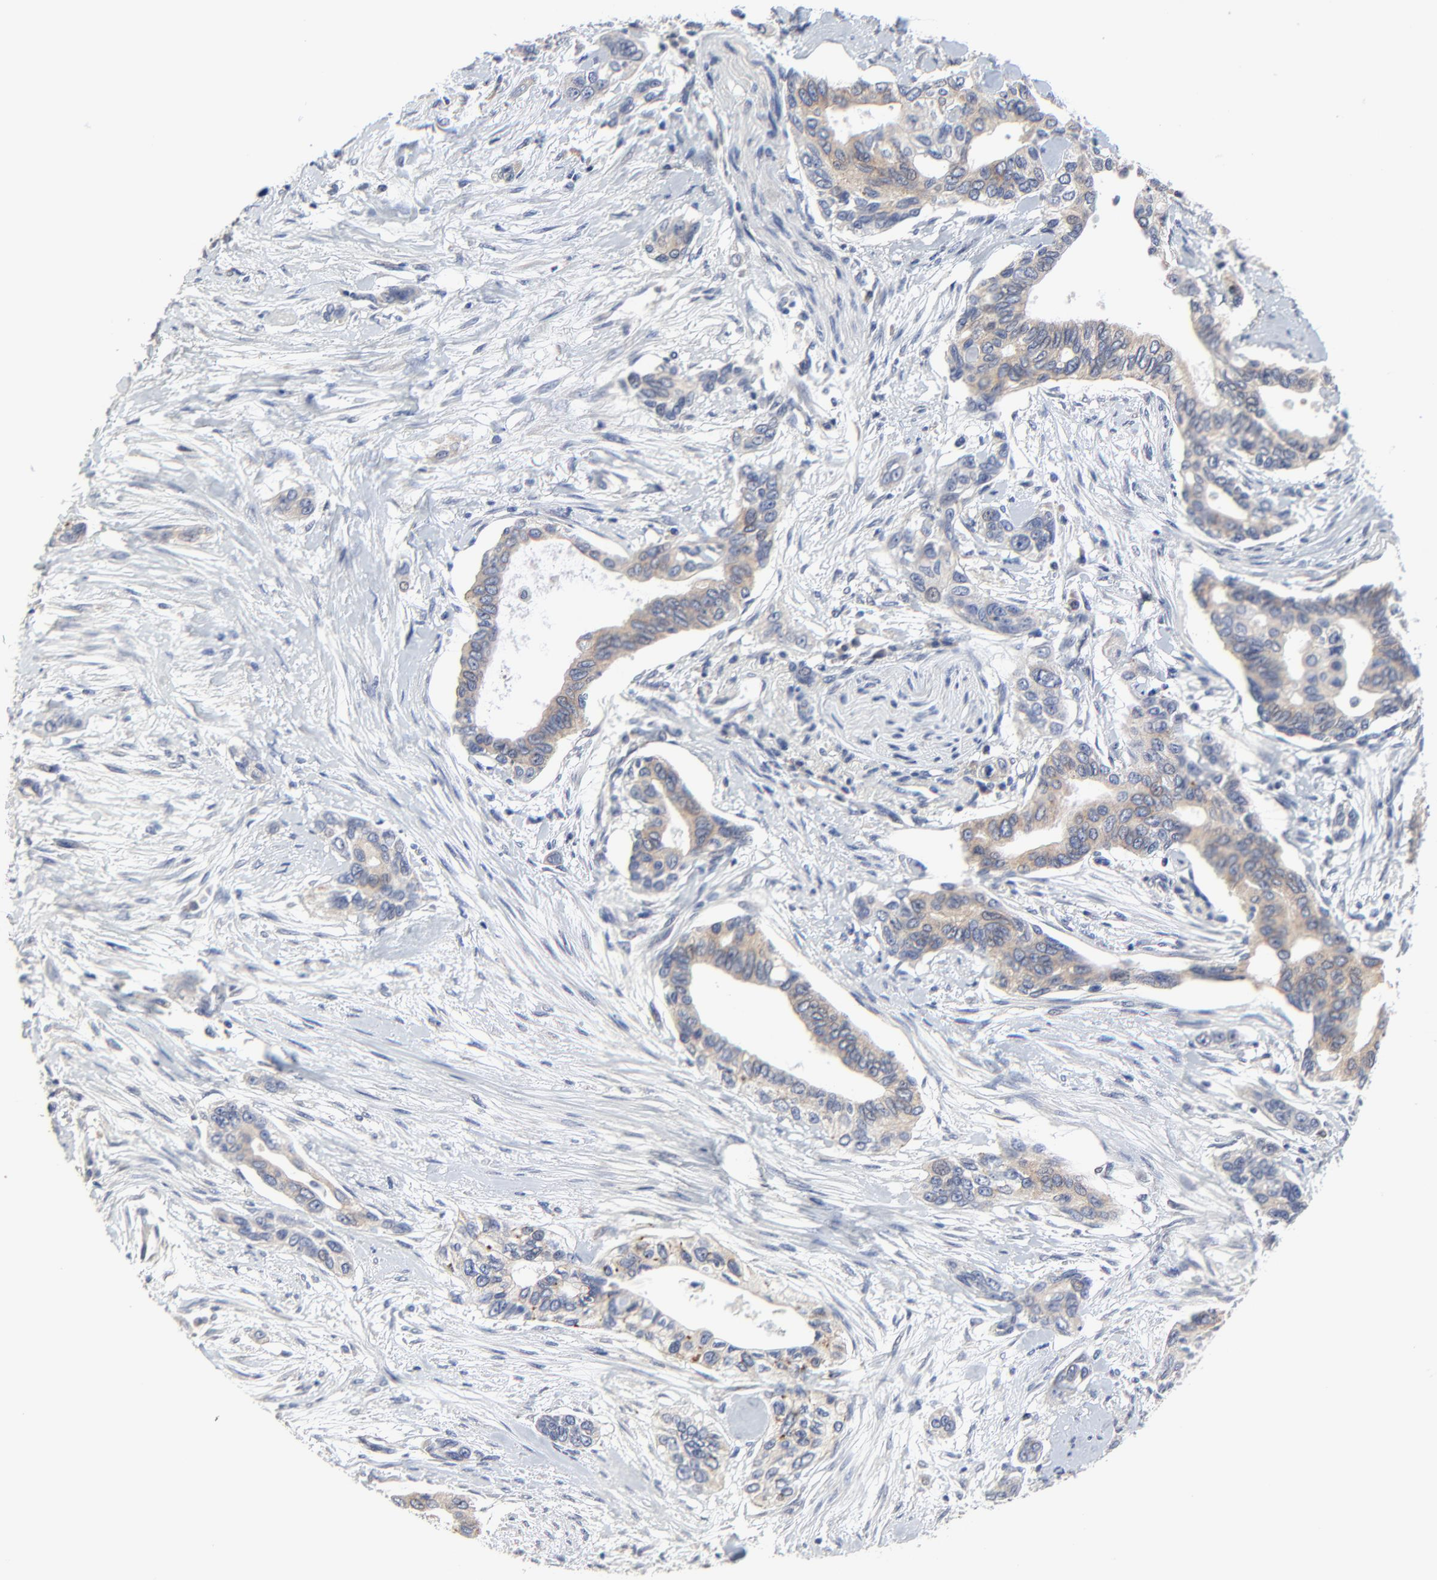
{"staining": {"intensity": "weak", "quantity": ">75%", "location": "cytoplasmic/membranous"}, "tissue": "pancreatic cancer", "cell_type": "Tumor cells", "image_type": "cancer", "snomed": [{"axis": "morphology", "description": "Adenocarcinoma, NOS"}, {"axis": "topography", "description": "Pancreas"}], "caption": "Human pancreatic adenocarcinoma stained with a brown dye displays weak cytoplasmic/membranous positive positivity in approximately >75% of tumor cells.", "gene": "DHRSX", "patient": {"sex": "female", "age": 60}}